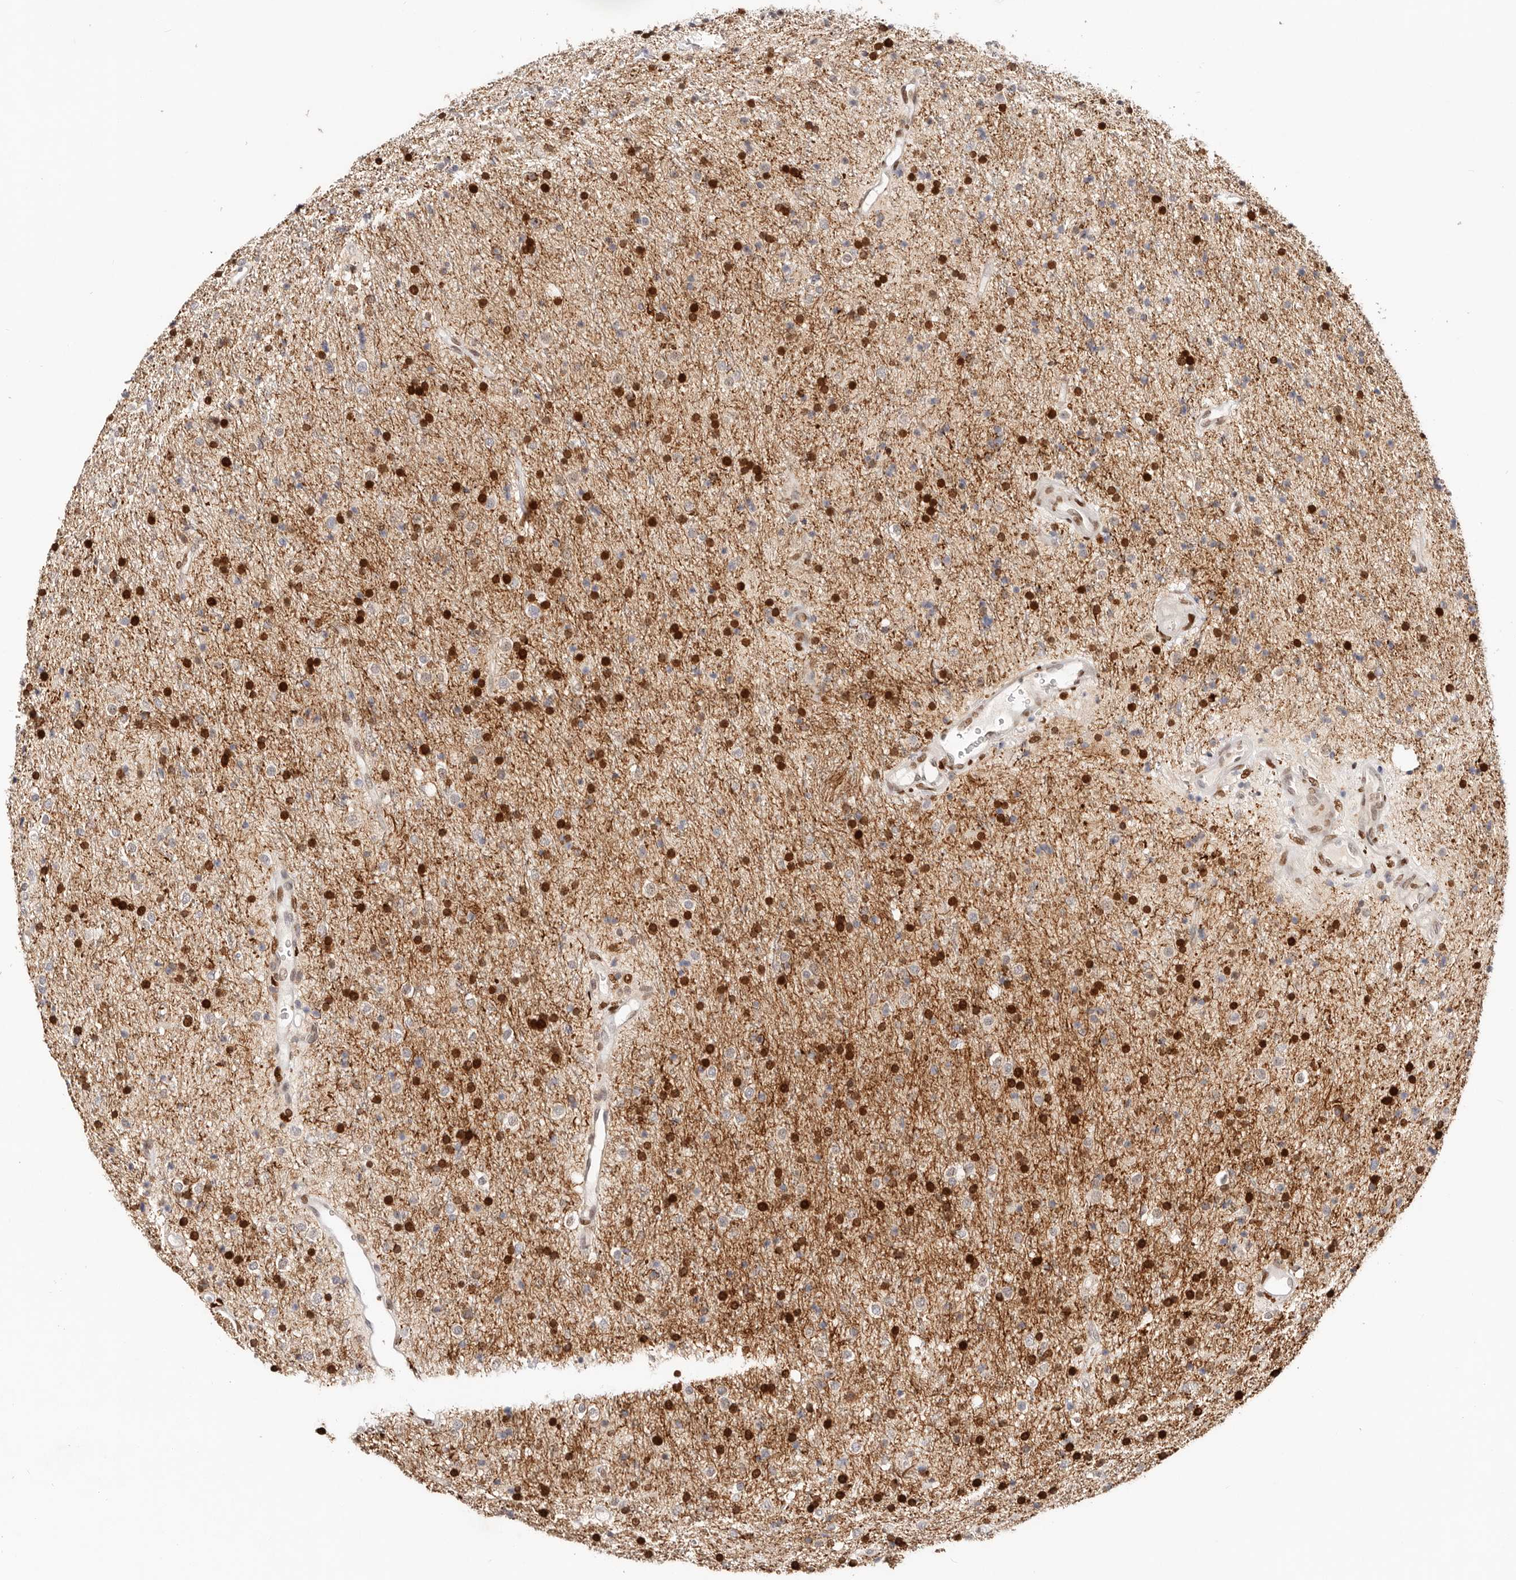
{"staining": {"intensity": "strong", "quantity": "25%-75%", "location": "nuclear"}, "tissue": "glioma", "cell_type": "Tumor cells", "image_type": "cancer", "snomed": [{"axis": "morphology", "description": "Glioma, malignant, High grade"}, {"axis": "topography", "description": "Brain"}], "caption": "Human malignant glioma (high-grade) stained with a protein marker reveals strong staining in tumor cells.", "gene": "IQGAP3", "patient": {"sex": "male", "age": 34}}